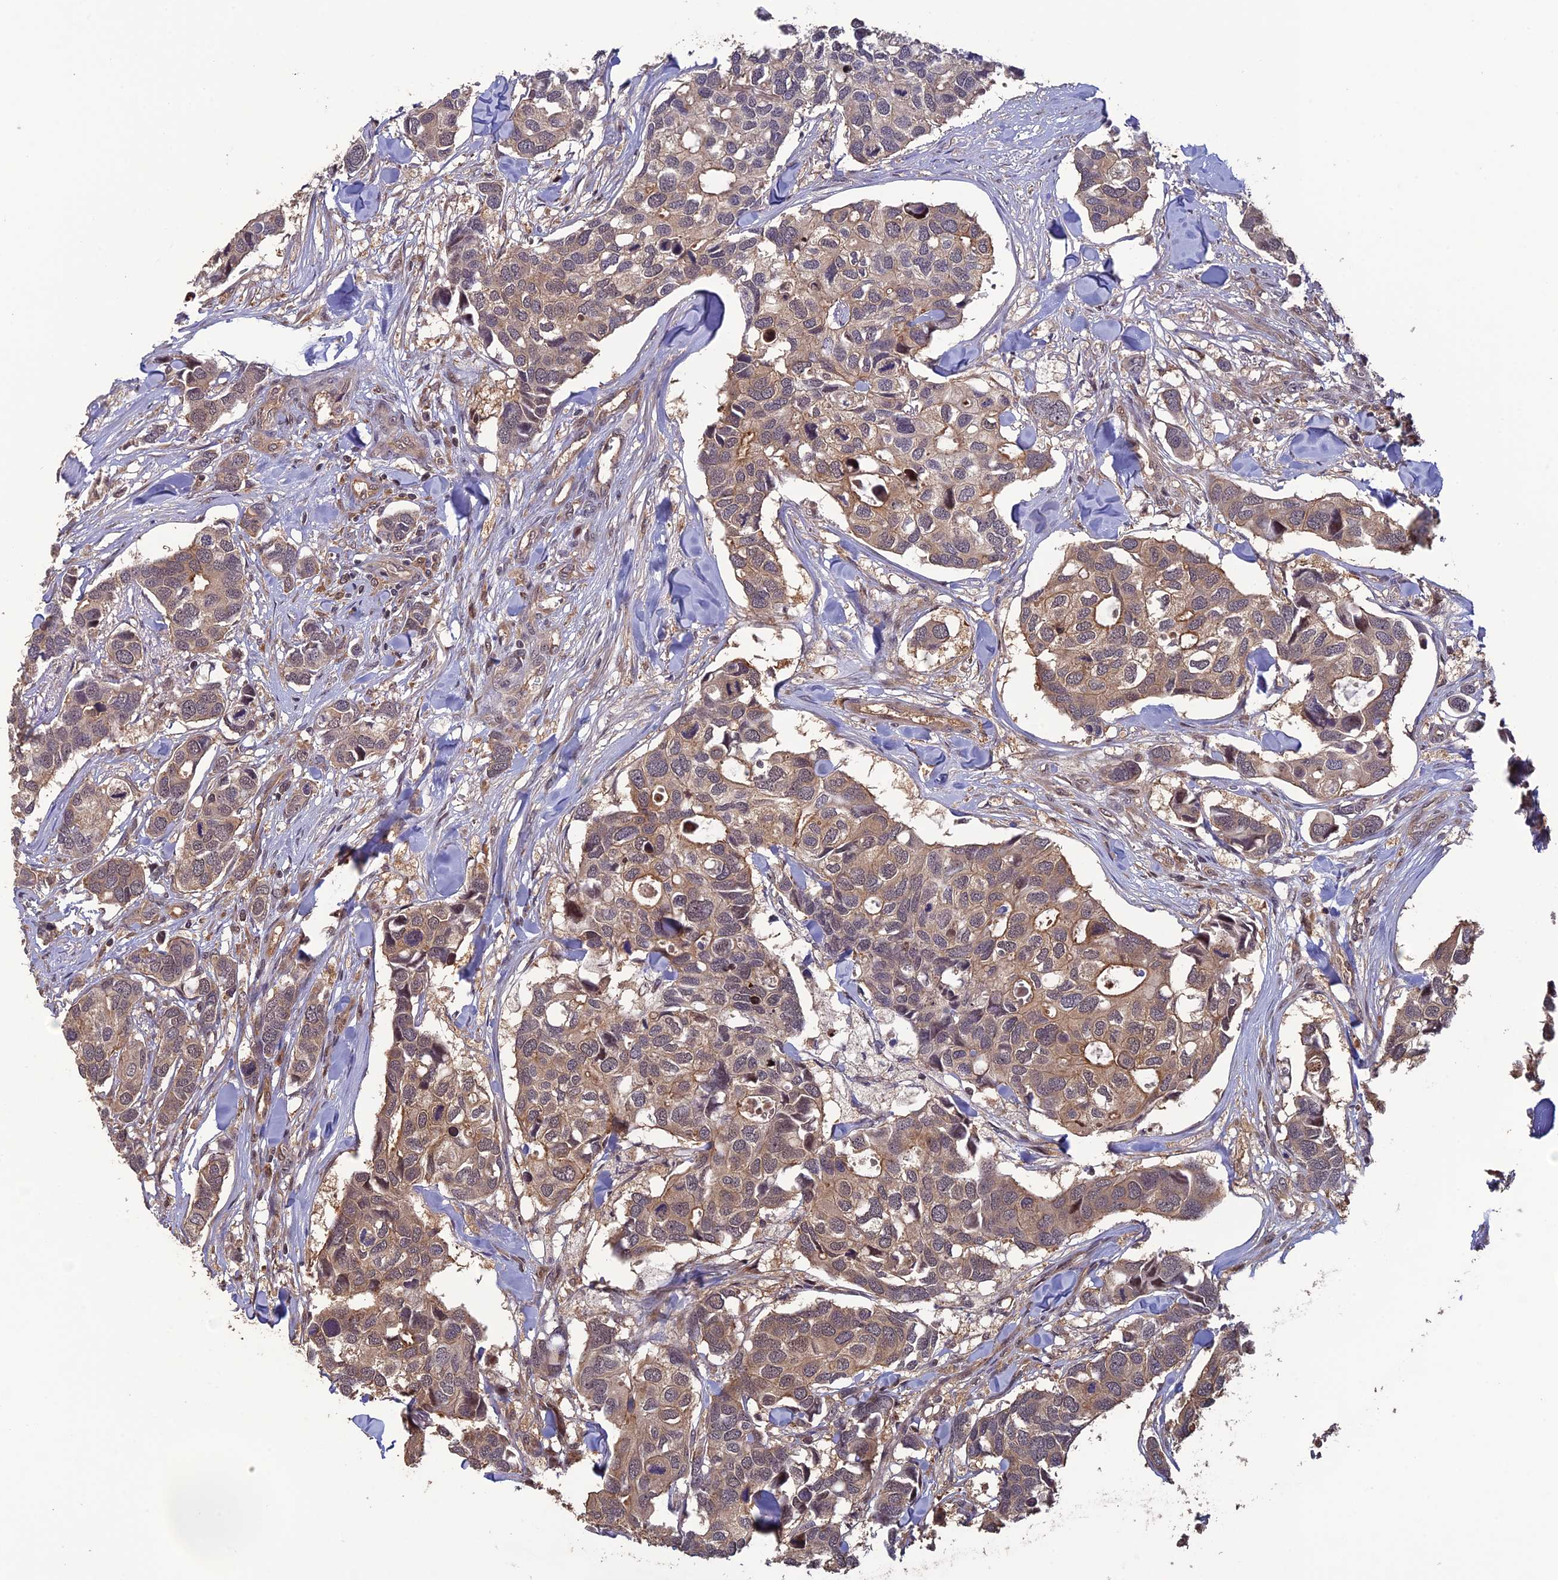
{"staining": {"intensity": "weak", "quantity": ">75%", "location": "cytoplasmic/membranous"}, "tissue": "breast cancer", "cell_type": "Tumor cells", "image_type": "cancer", "snomed": [{"axis": "morphology", "description": "Duct carcinoma"}, {"axis": "topography", "description": "Breast"}], "caption": "Breast infiltrating ductal carcinoma stained with a brown dye demonstrates weak cytoplasmic/membranous positive staining in about >75% of tumor cells.", "gene": "LIN37", "patient": {"sex": "female", "age": 83}}